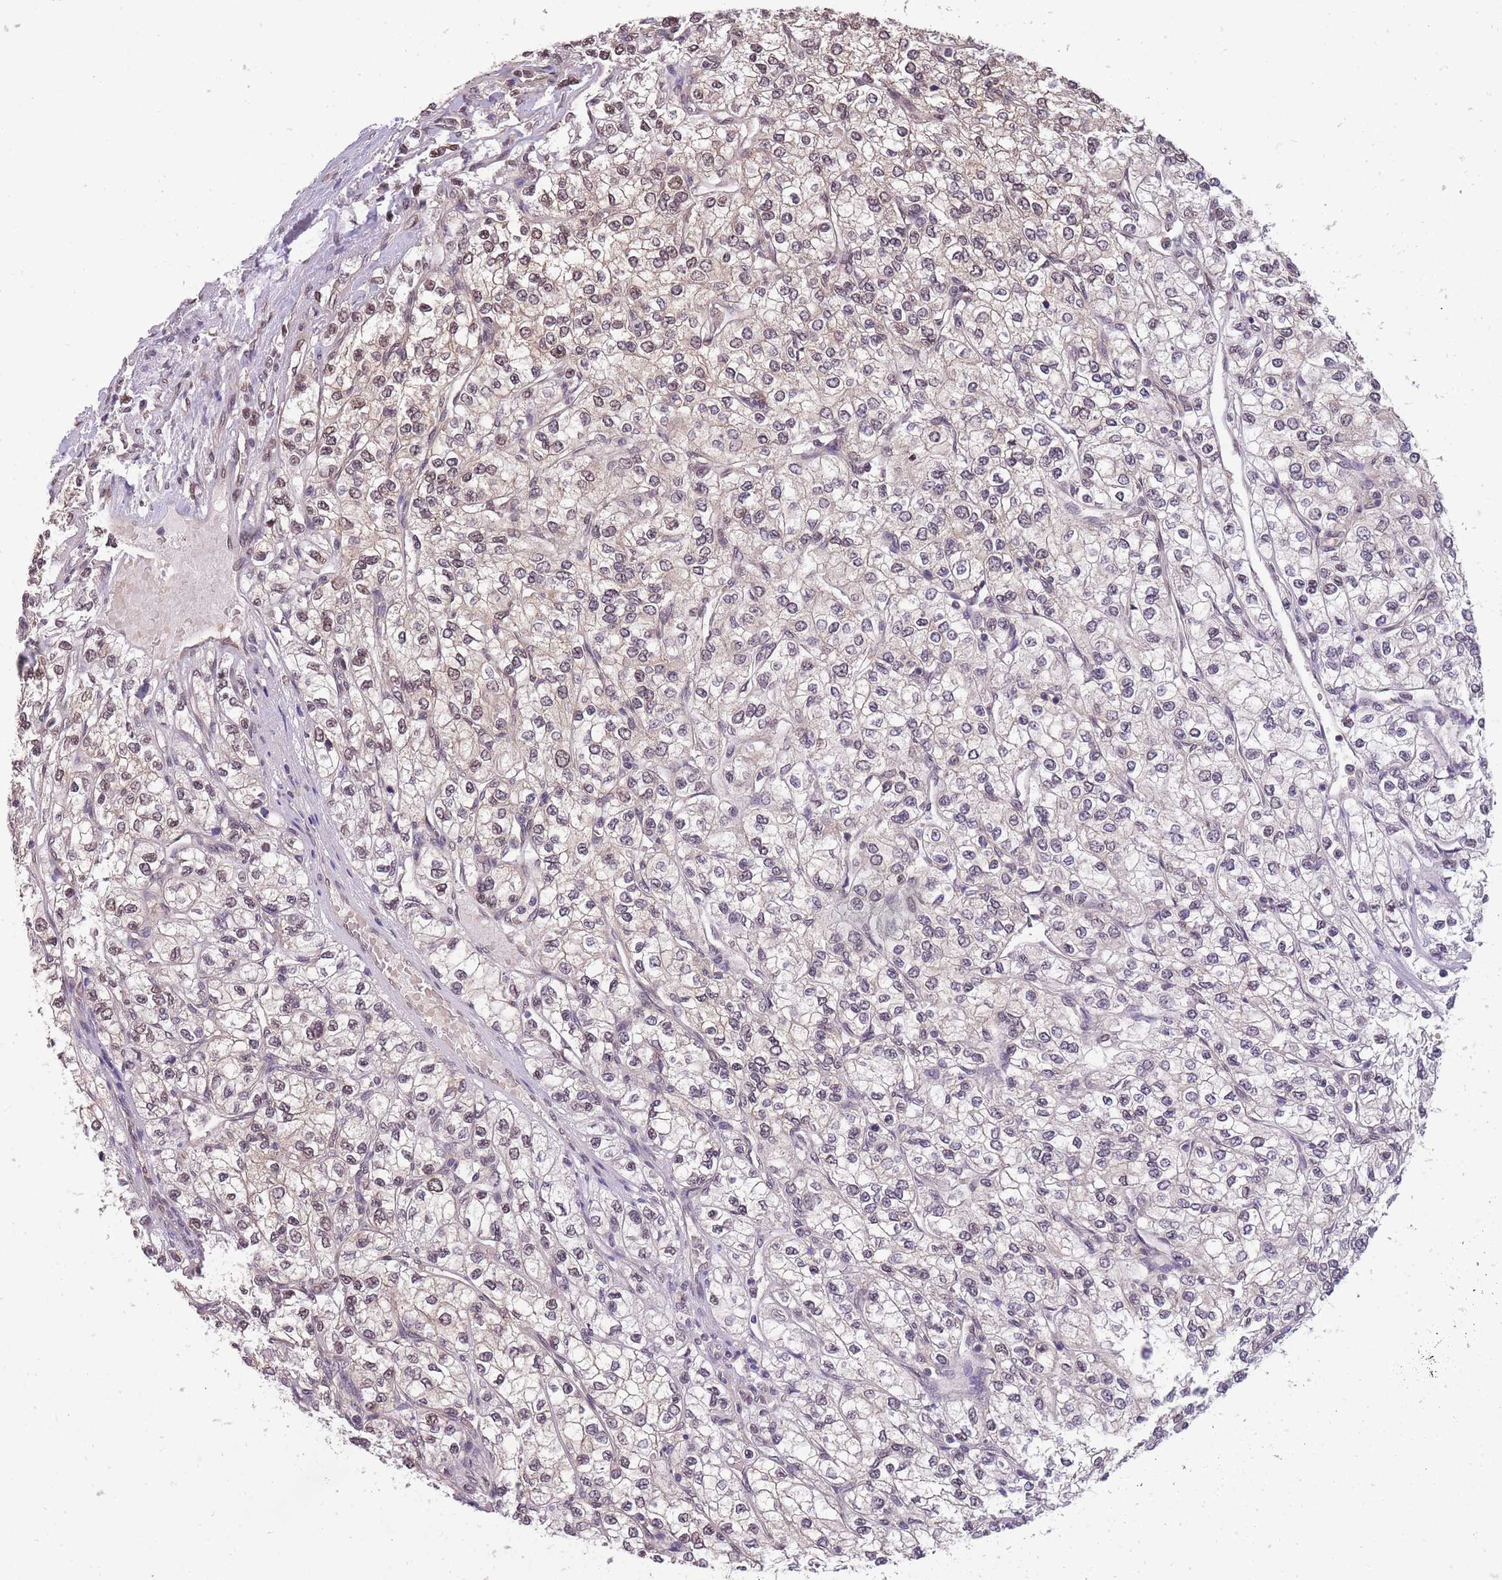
{"staining": {"intensity": "weak", "quantity": "<25%", "location": "nuclear"}, "tissue": "renal cancer", "cell_type": "Tumor cells", "image_type": "cancer", "snomed": [{"axis": "morphology", "description": "Adenocarcinoma, NOS"}, {"axis": "topography", "description": "Kidney"}], "caption": "Immunohistochemistry (IHC) image of renal cancer (adenocarcinoma) stained for a protein (brown), which reveals no staining in tumor cells.", "gene": "CDIP1", "patient": {"sex": "male", "age": 80}}